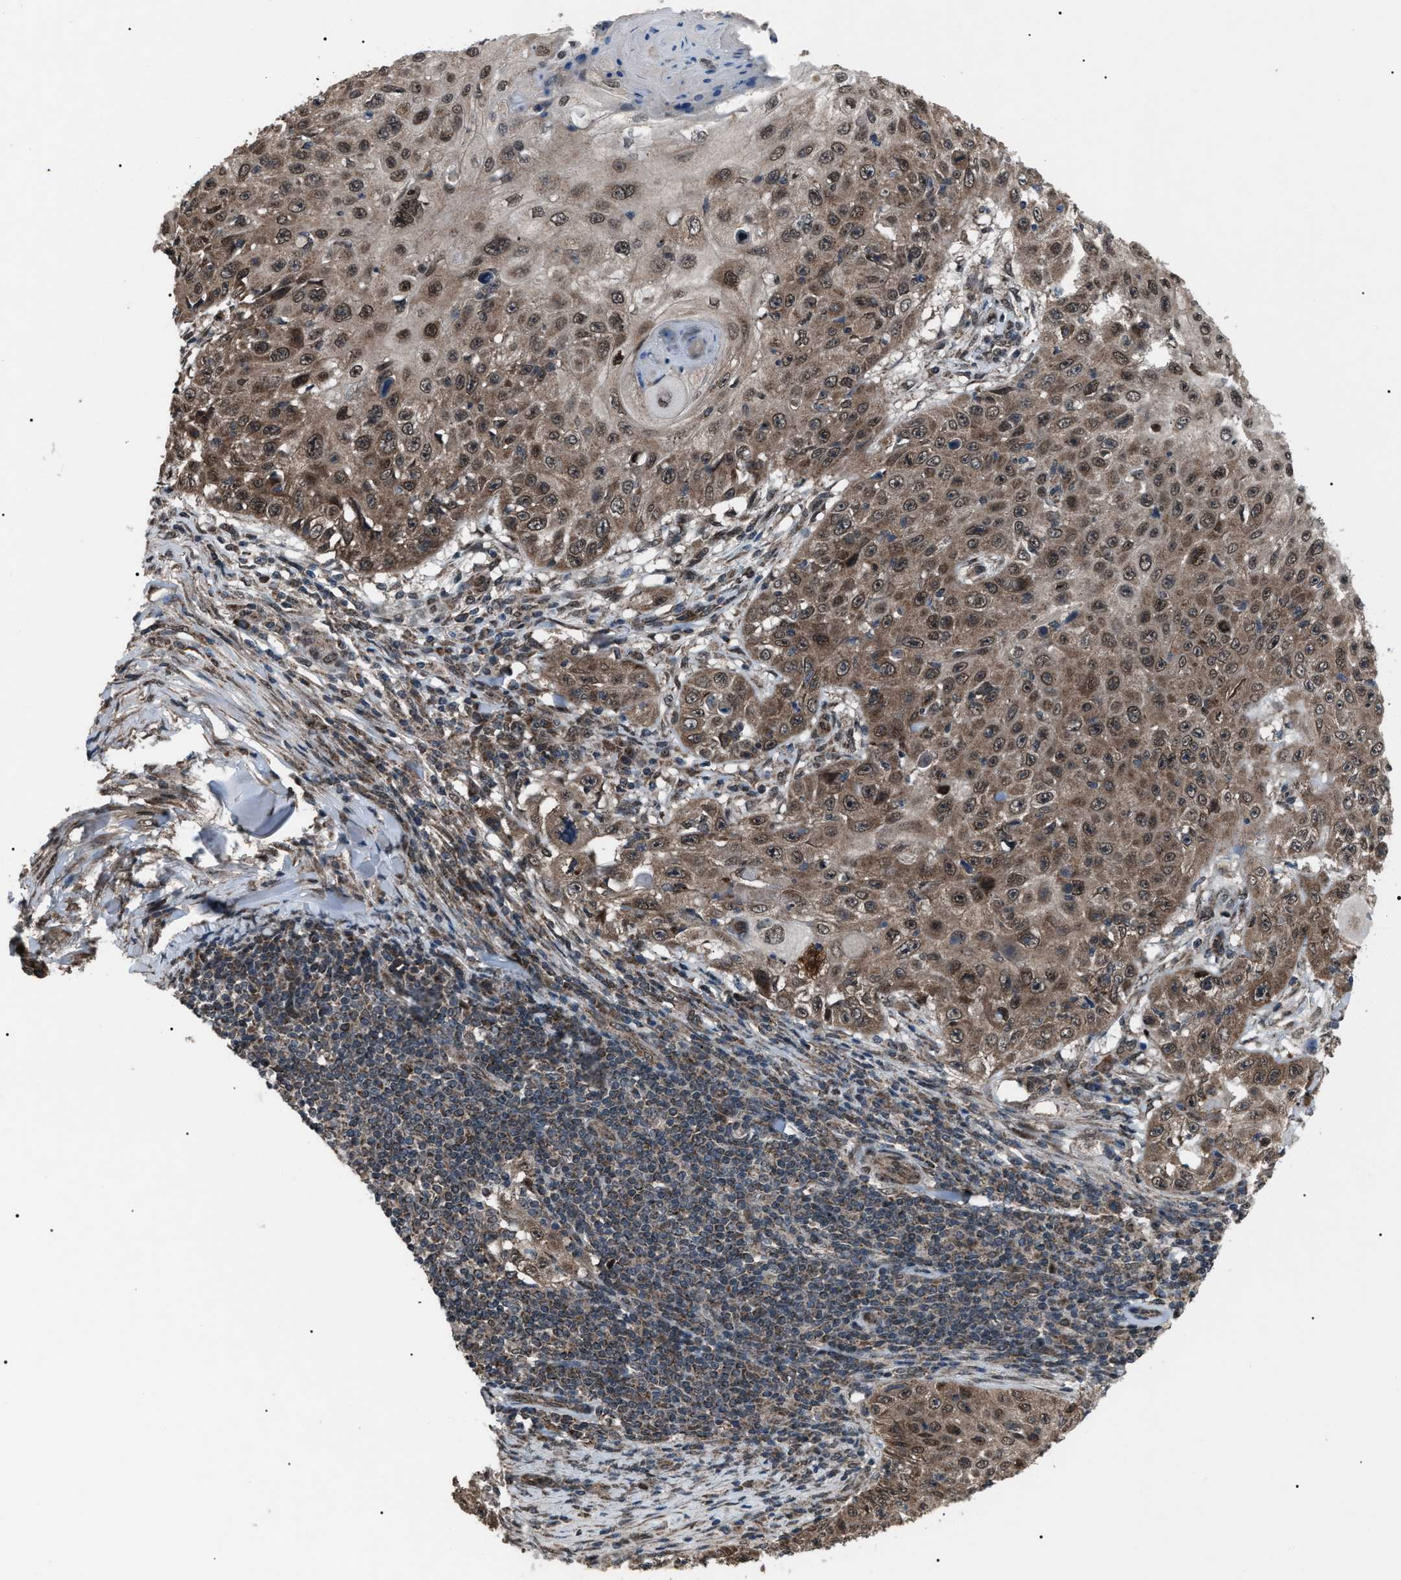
{"staining": {"intensity": "moderate", "quantity": ">75%", "location": "cytoplasmic/membranous,nuclear"}, "tissue": "skin cancer", "cell_type": "Tumor cells", "image_type": "cancer", "snomed": [{"axis": "morphology", "description": "Squamous cell carcinoma, NOS"}, {"axis": "topography", "description": "Skin"}], "caption": "Protein staining of skin squamous cell carcinoma tissue shows moderate cytoplasmic/membranous and nuclear staining in approximately >75% of tumor cells. The protein of interest is shown in brown color, while the nuclei are stained blue.", "gene": "ZFAND2A", "patient": {"sex": "male", "age": 86}}